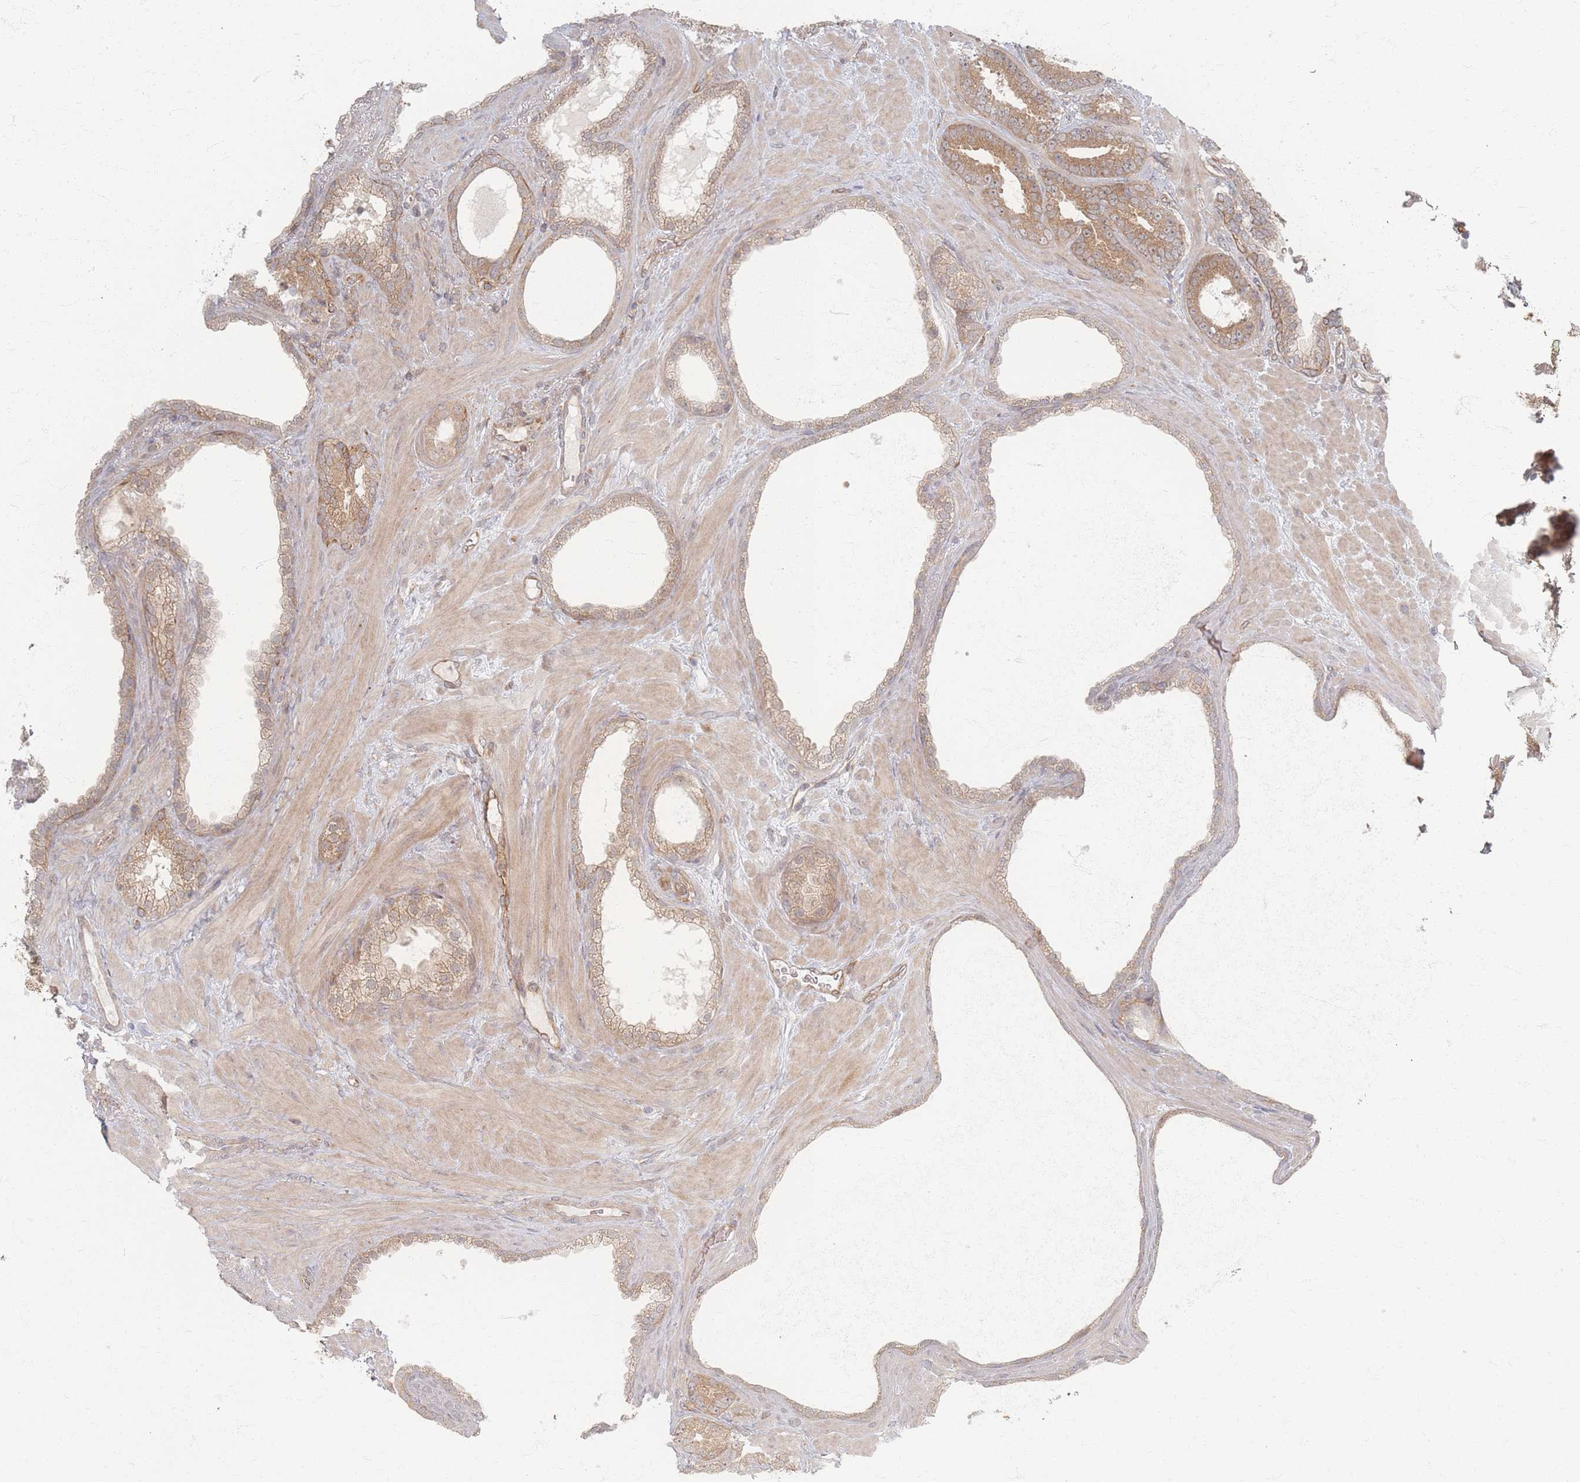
{"staining": {"intensity": "moderate", "quantity": ">75%", "location": "cytoplasmic/membranous"}, "tissue": "prostate cancer", "cell_type": "Tumor cells", "image_type": "cancer", "snomed": [{"axis": "morphology", "description": "Adenocarcinoma, Low grade"}, {"axis": "topography", "description": "Prostate"}], "caption": "Prostate cancer (adenocarcinoma (low-grade)) tissue reveals moderate cytoplasmic/membranous expression in about >75% of tumor cells", "gene": "PSMD9", "patient": {"sex": "male", "age": 62}}